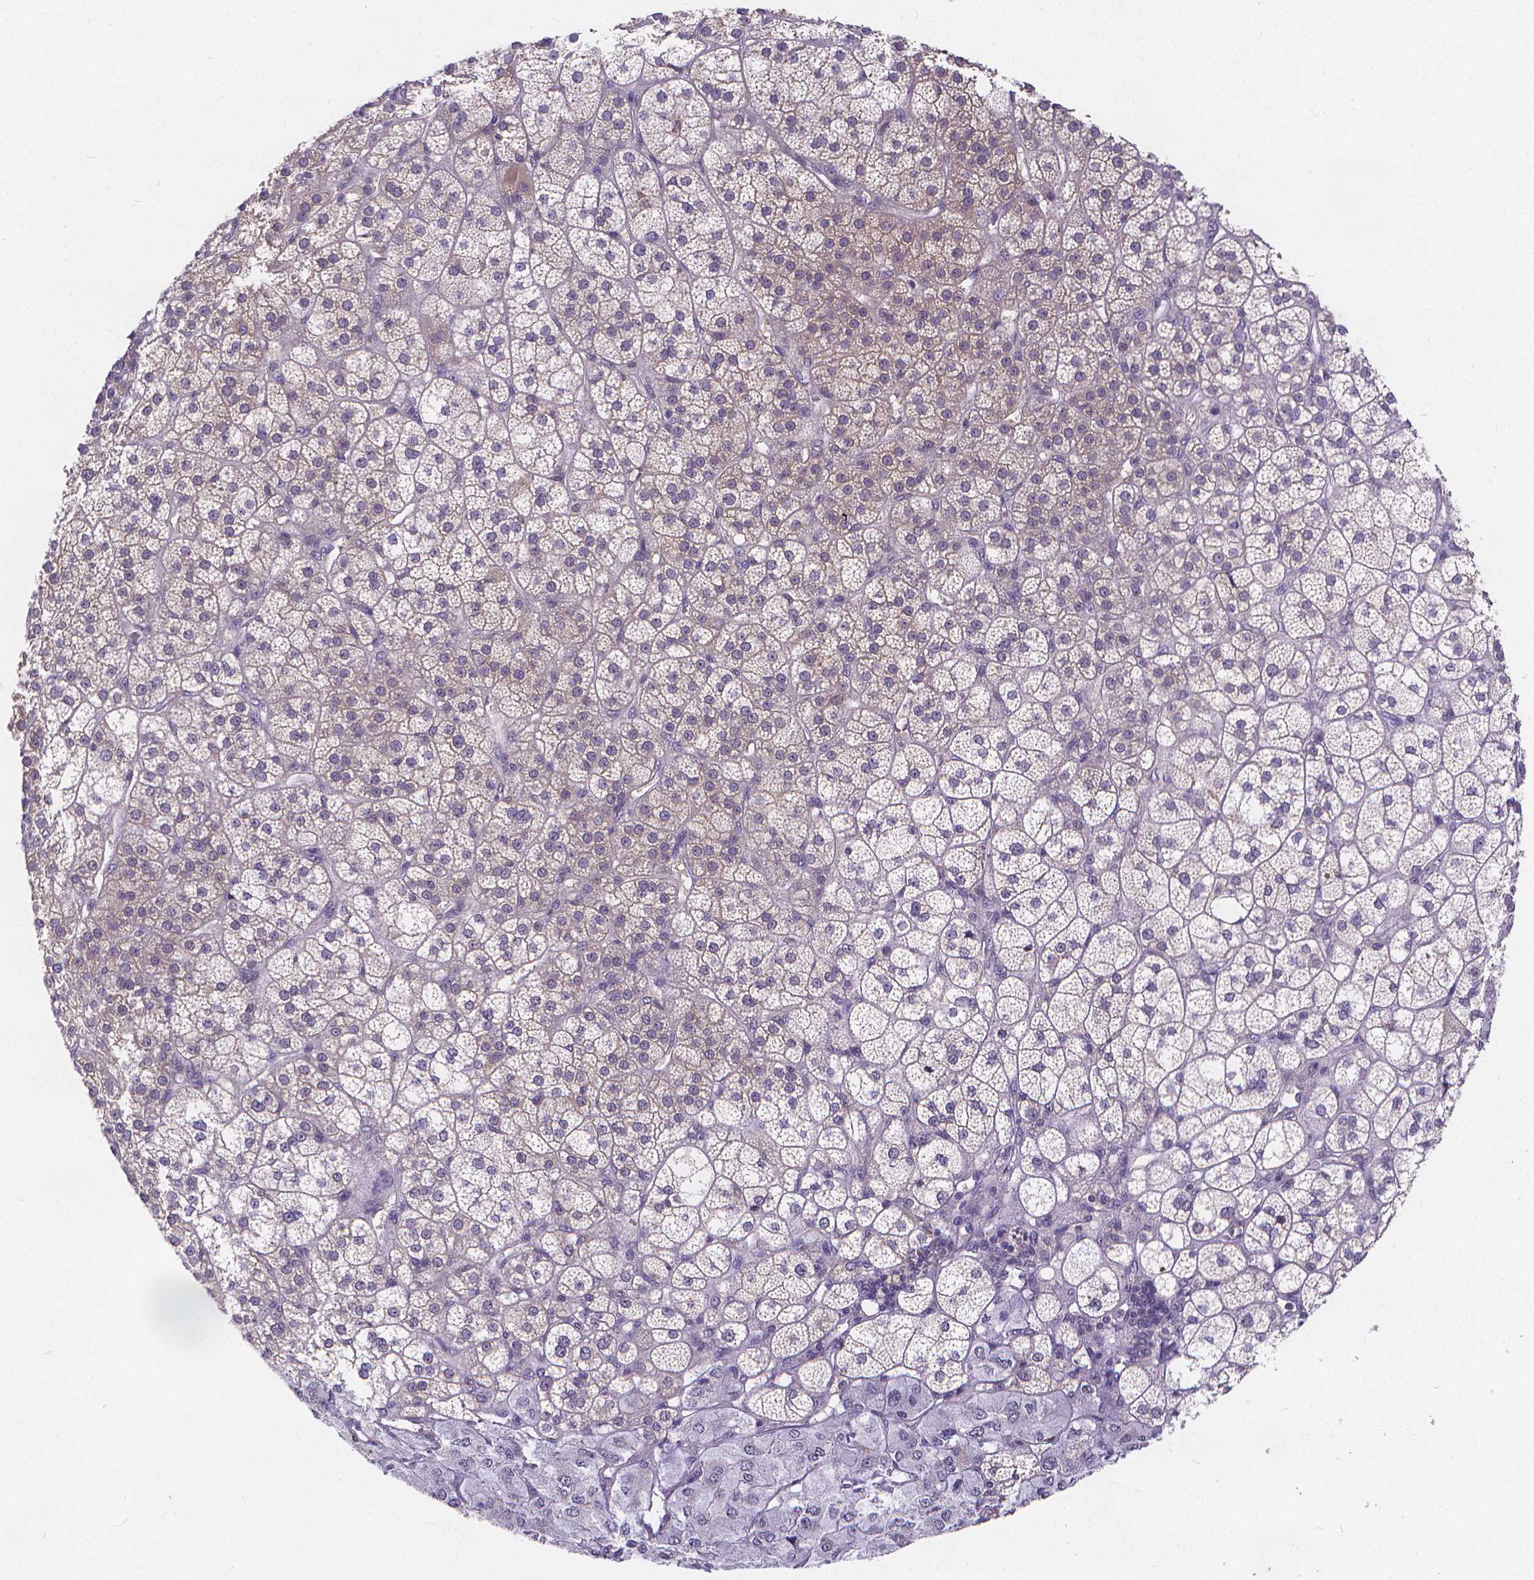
{"staining": {"intensity": "weak", "quantity": "<25%", "location": "cytoplasmic/membranous"}, "tissue": "adrenal gland", "cell_type": "Glandular cells", "image_type": "normal", "snomed": [{"axis": "morphology", "description": "Normal tissue, NOS"}, {"axis": "topography", "description": "Adrenal gland"}], "caption": "This is an immunohistochemistry image of normal adrenal gland. There is no positivity in glandular cells.", "gene": "GLRB", "patient": {"sex": "female", "age": 60}}